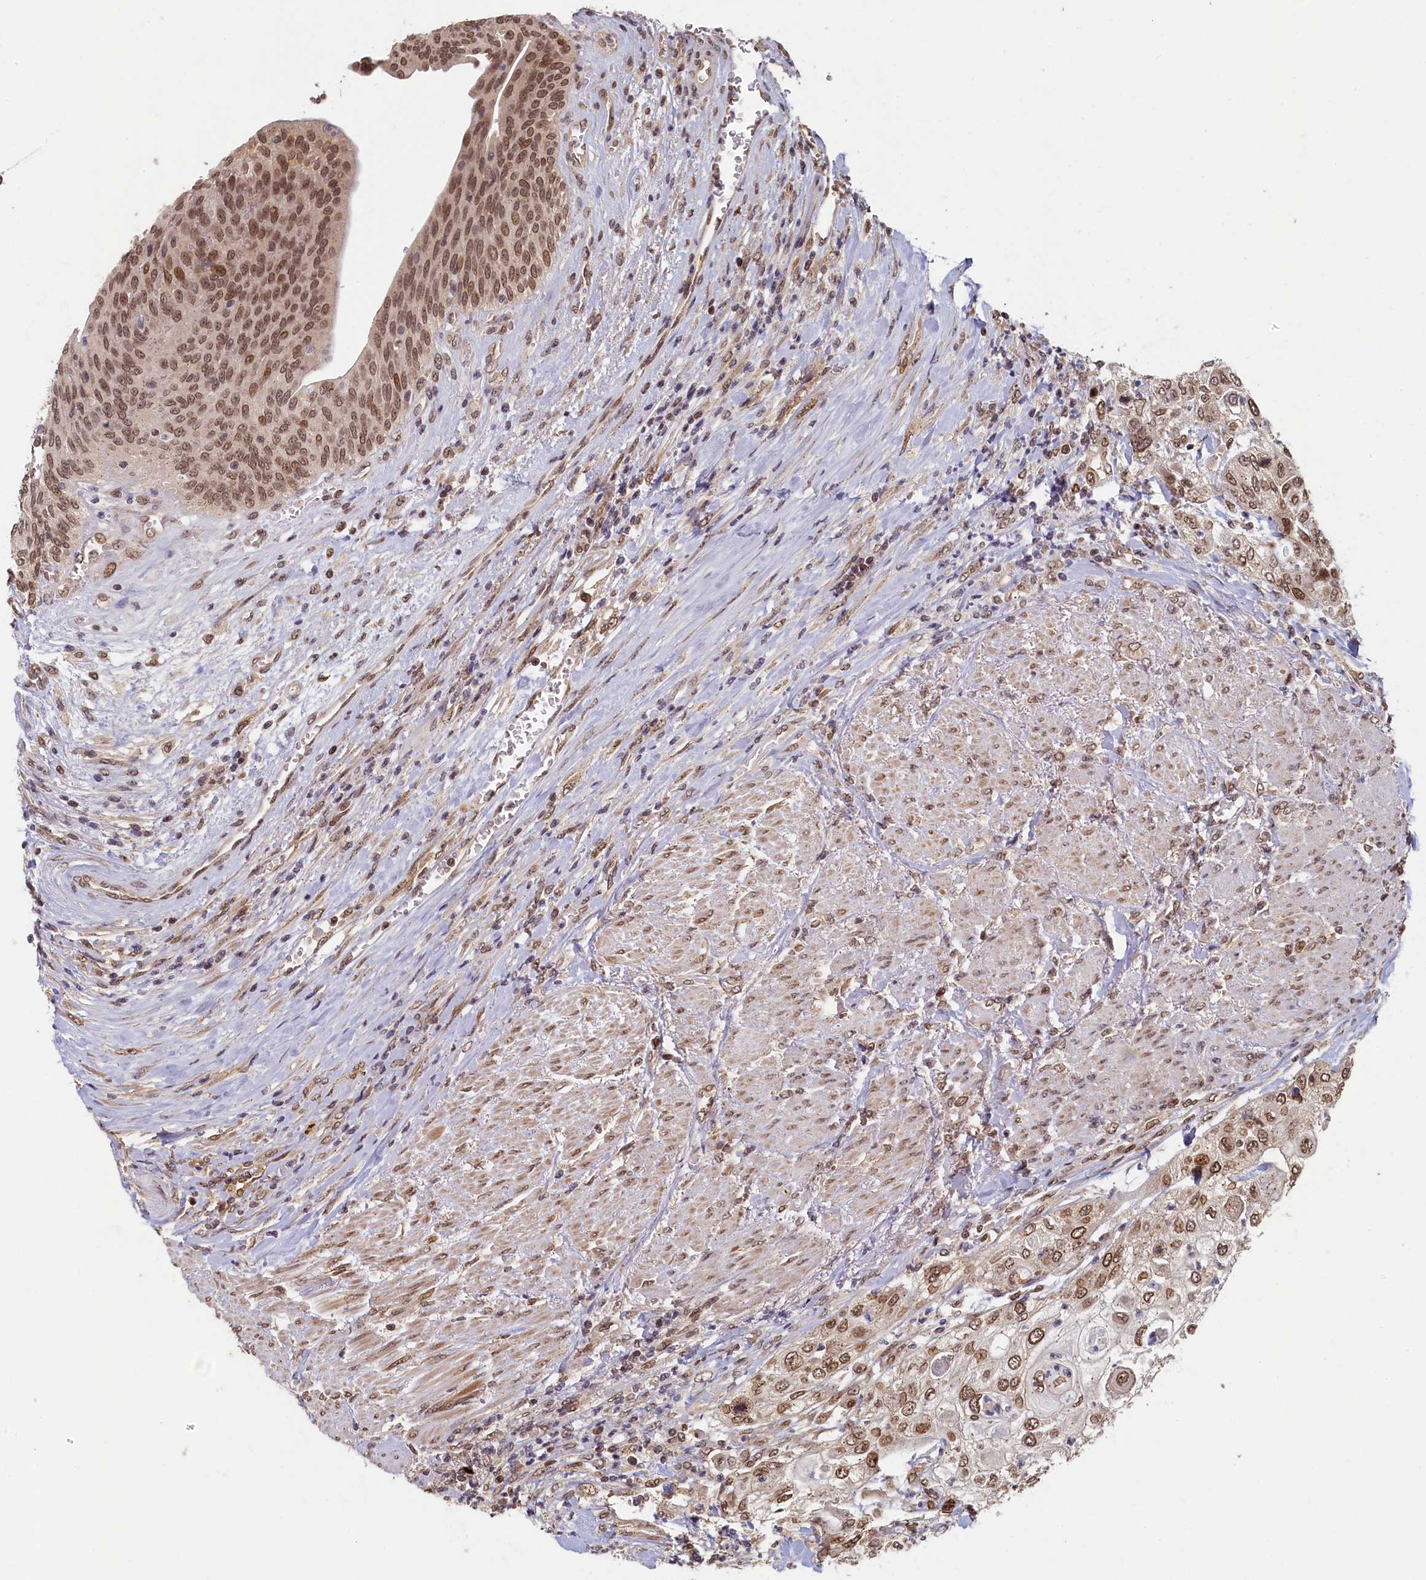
{"staining": {"intensity": "moderate", "quantity": ">75%", "location": "cytoplasmic/membranous,nuclear"}, "tissue": "urothelial cancer", "cell_type": "Tumor cells", "image_type": "cancer", "snomed": [{"axis": "morphology", "description": "Urothelial carcinoma, High grade"}, {"axis": "topography", "description": "Urinary bladder"}], "caption": "Protein staining of urothelial cancer tissue demonstrates moderate cytoplasmic/membranous and nuclear expression in approximately >75% of tumor cells.", "gene": "CKAP2L", "patient": {"sex": "female", "age": 79}}